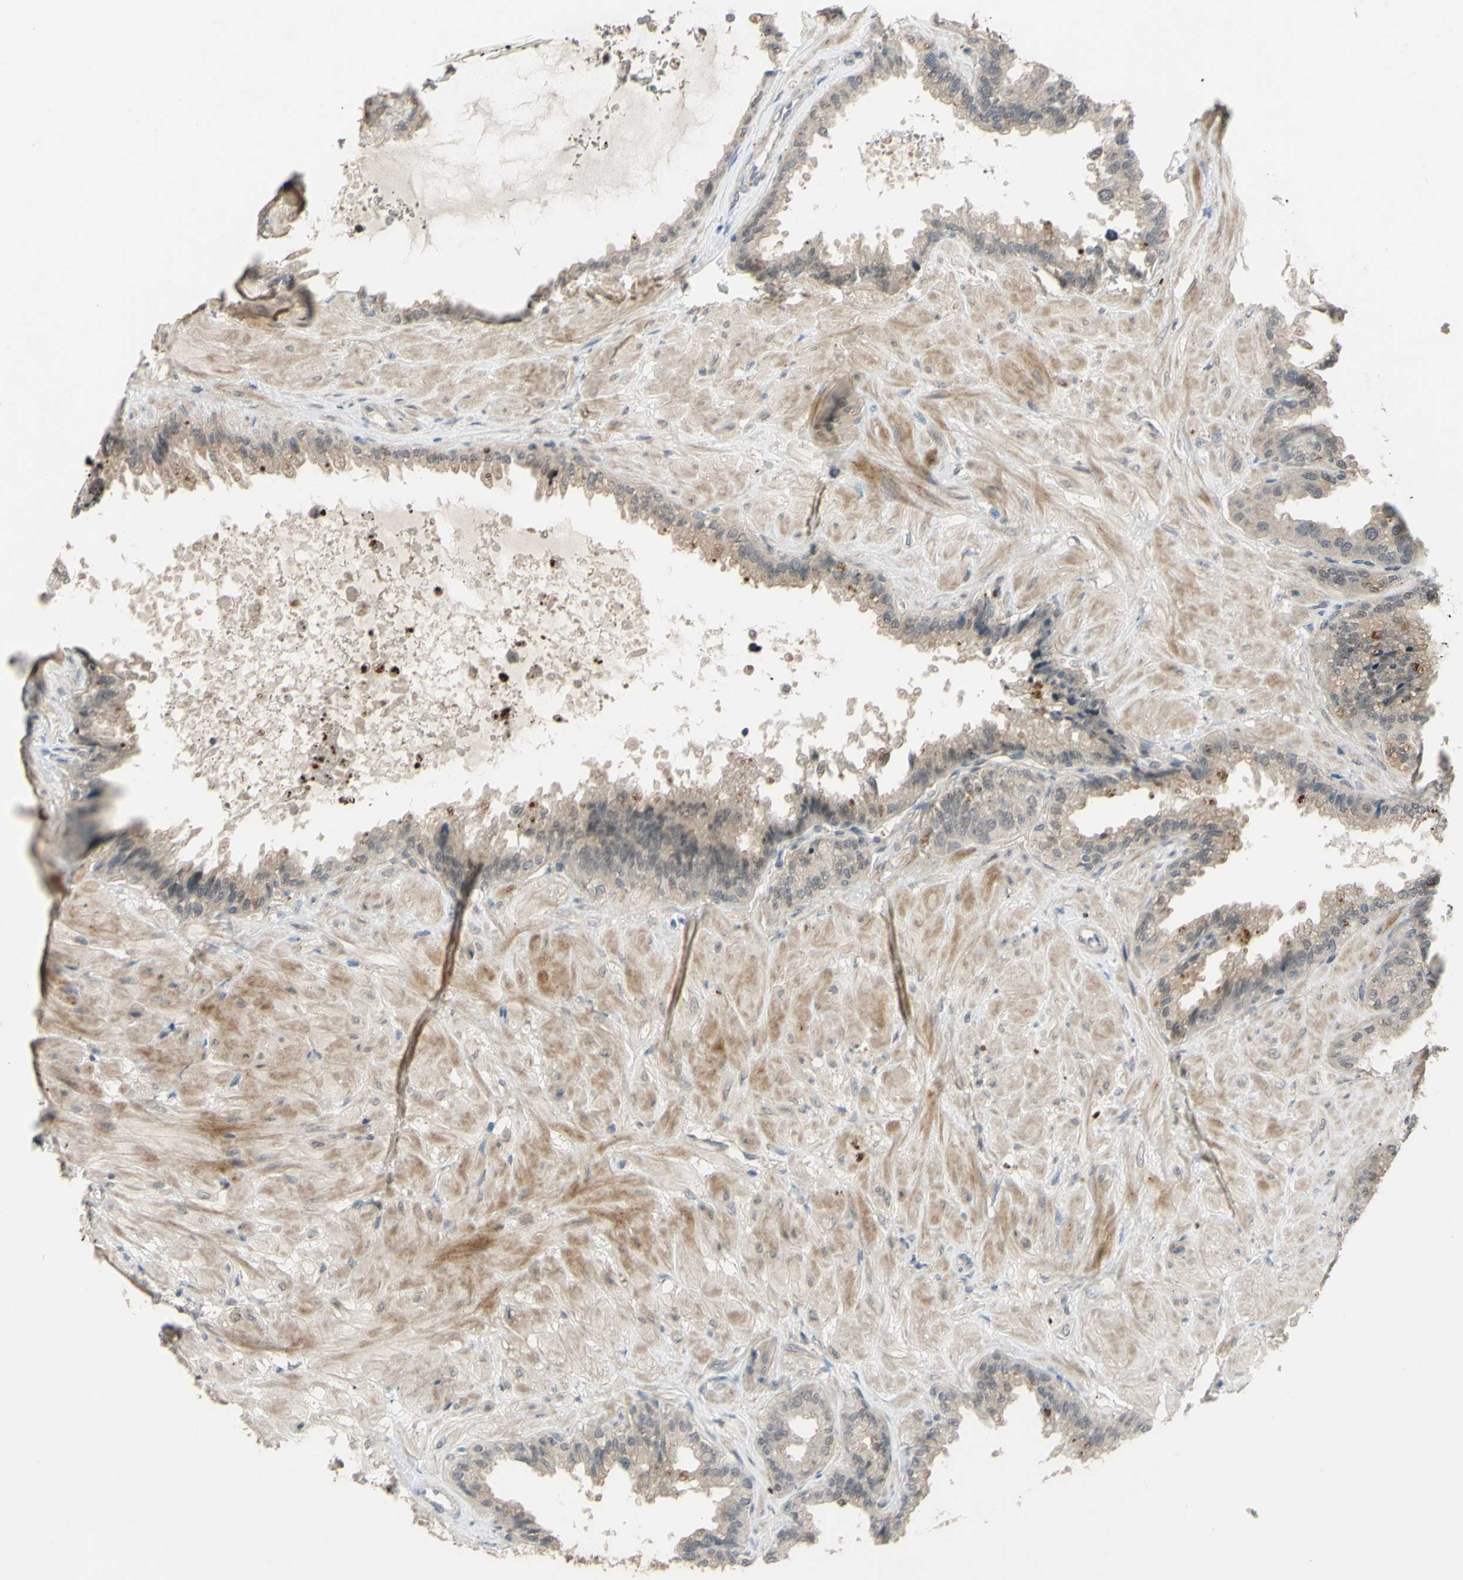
{"staining": {"intensity": "weak", "quantity": "25%-75%", "location": "cytoplasmic/membranous"}, "tissue": "seminal vesicle", "cell_type": "Glandular cells", "image_type": "normal", "snomed": [{"axis": "morphology", "description": "Normal tissue, NOS"}, {"axis": "topography", "description": "Seminal veicle"}], "caption": "This micrograph exhibits immunohistochemistry staining of benign seminal vesicle, with low weak cytoplasmic/membranous expression in approximately 25%-75% of glandular cells.", "gene": "ALK", "patient": {"sex": "male", "age": 46}}